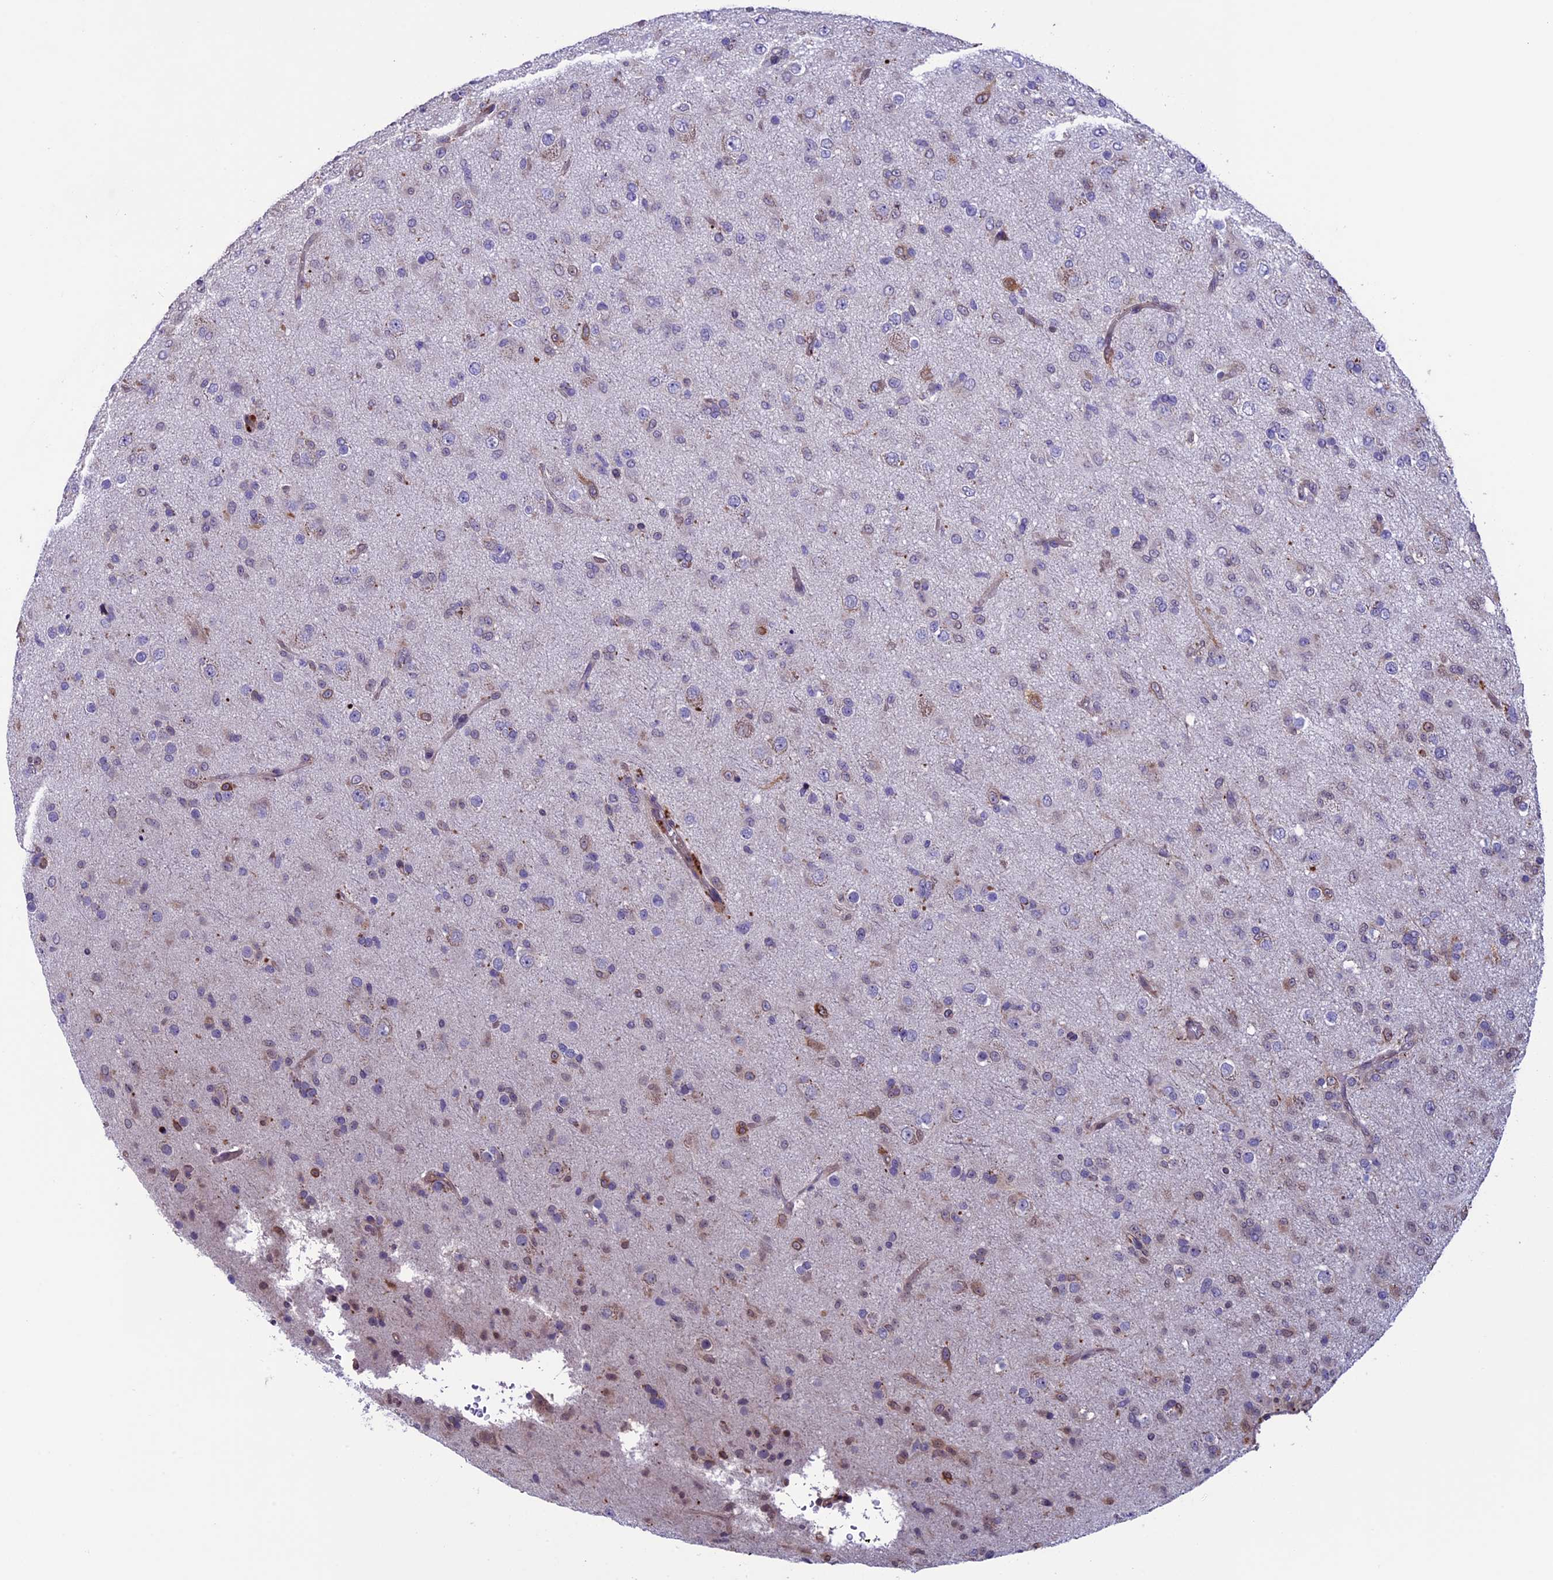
{"staining": {"intensity": "negative", "quantity": "none", "location": "none"}, "tissue": "glioma", "cell_type": "Tumor cells", "image_type": "cancer", "snomed": [{"axis": "morphology", "description": "Glioma, malignant, Low grade"}, {"axis": "topography", "description": "Brain"}], "caption": "Photomicrograph shows no significant protein expression in tumor cells of glioma.", "gene": "TMEM171", "patient": {"sex": "male", "age": 65}}